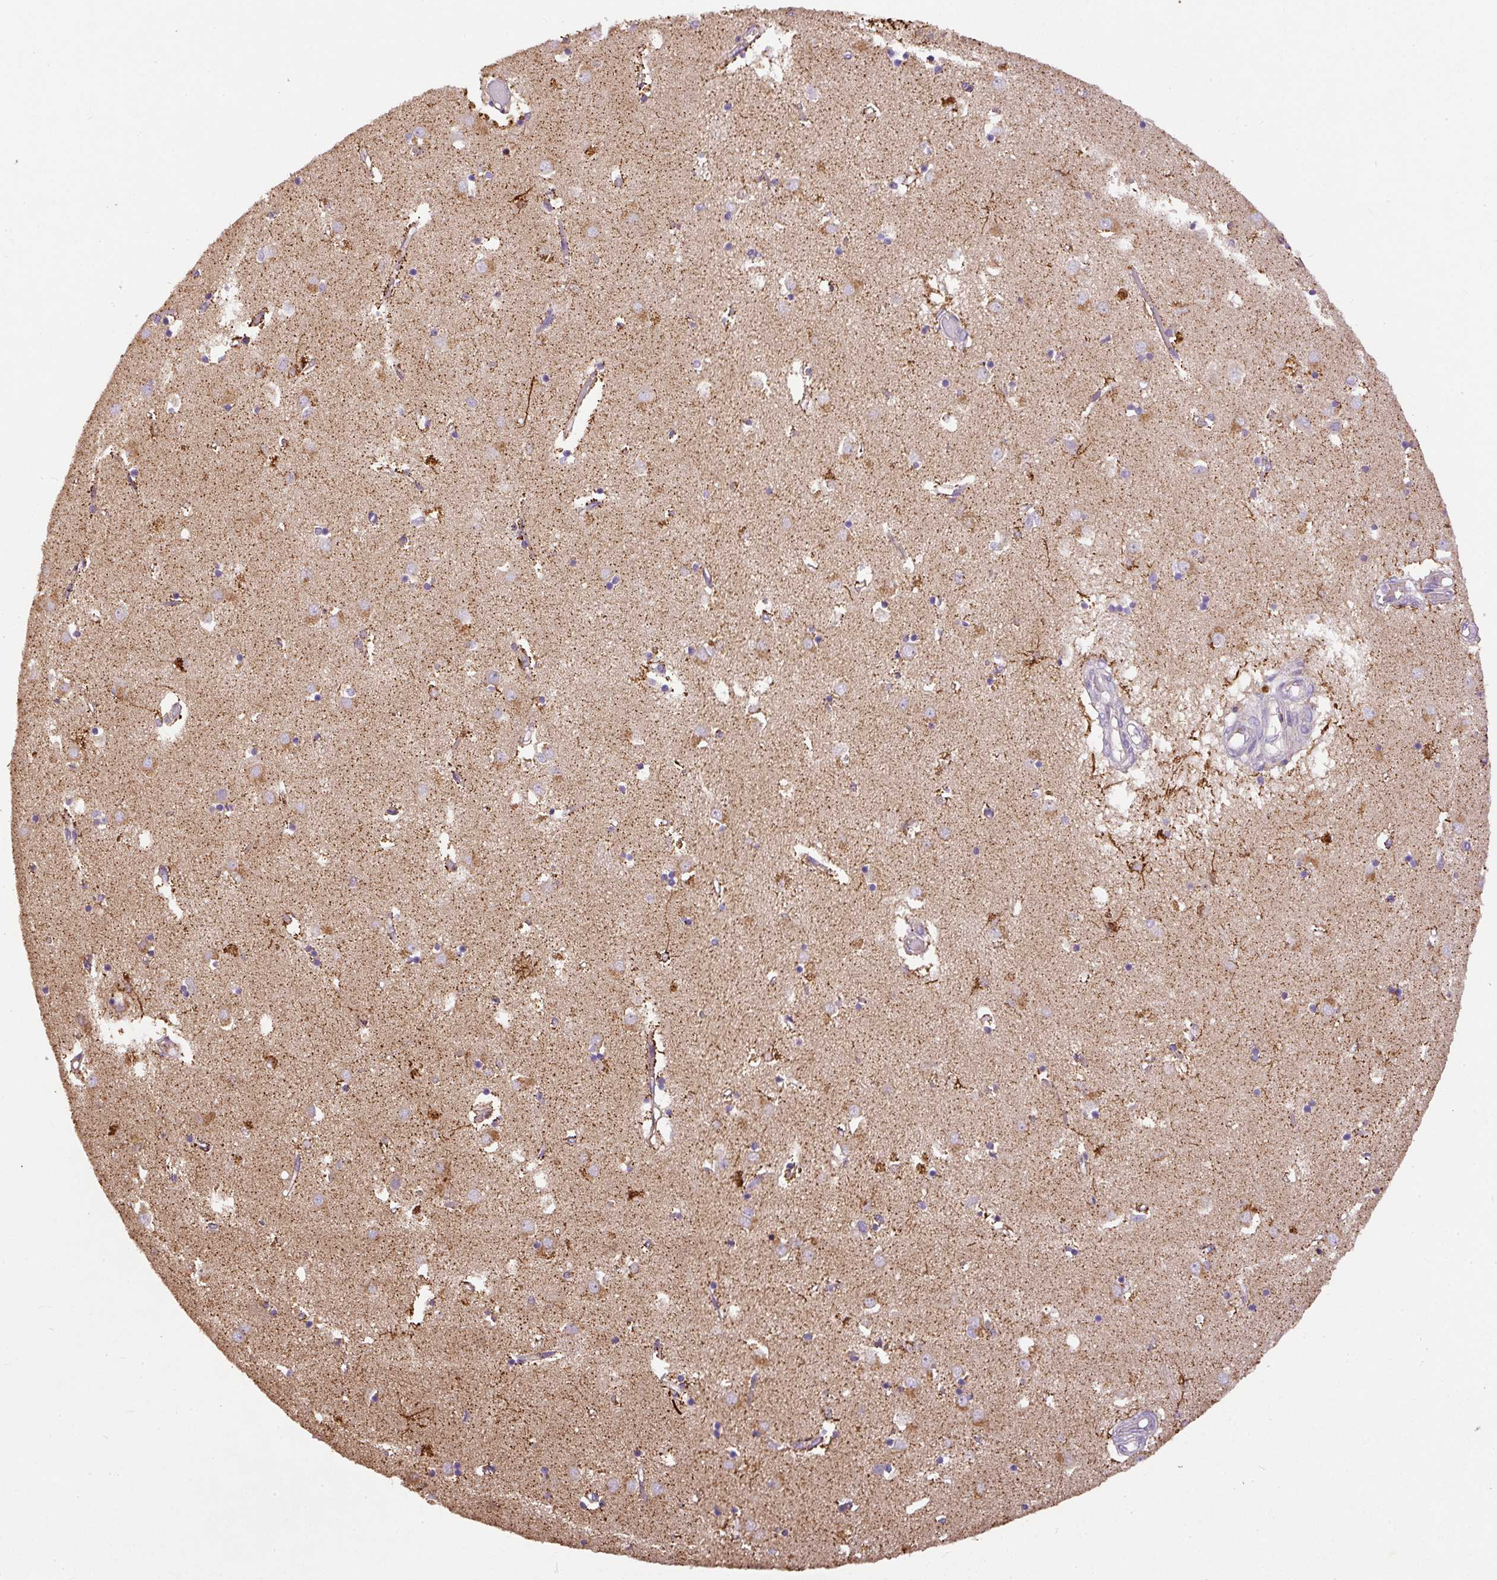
{"staining": {"intensity": "weak", "quantity": "<25%", "location": "cytoplasmic/membranous"}, "tissue": "caudate", "cell_type": "Glial cells", "image_type": "normal", "snomed": [{"axis": "morphology", "description": "Normal tissue, NOS"}, {"axis": "topography", "description": "Lateral ventricle wall"}], "caption": "Caudate stained for a protein using IHC displays no staining glial cells.", "gene": "DAPK1", "patient": {"sex": "male", "age": 70}}